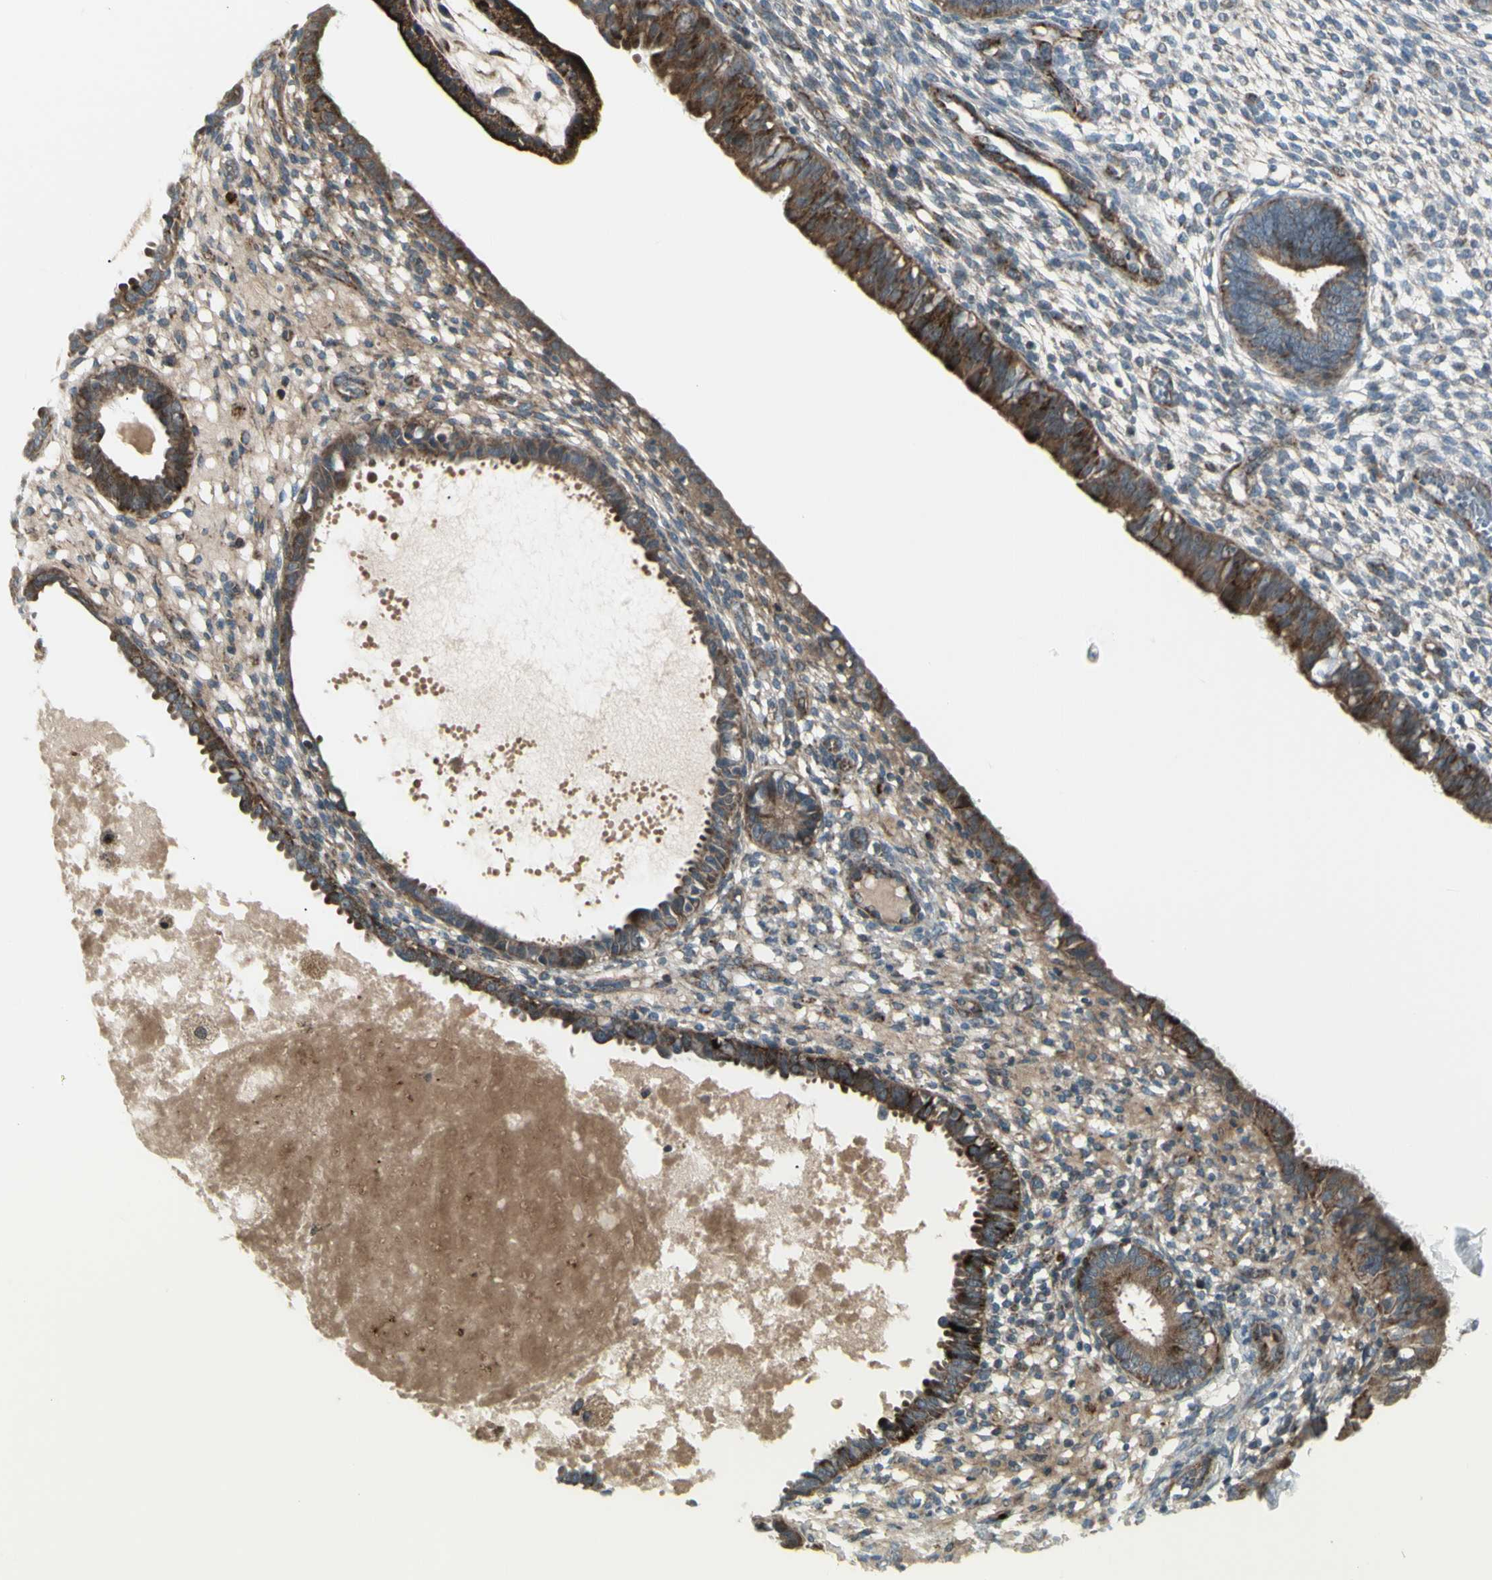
{"staining": {"intensity": "moderate", "quantity": "25%-75%", "location": "cytoplasmic/membranous"}, "tissue": "endometrium", "cell_type": "Cells in endometrial stroma", "image_type": "normal", "snomed": [{"axis": "morphology", "description": "Normal tissue, NOS"}, {"axis": "topography", "description": "Endometrium"}], "caption": "The histopathology image reveals immunohistochemical staining of unremarkable endometrium. There is moderate cytoplasmic/membranous positivity is identified in about 25%-75% of cells in endometrial stroma.", "gene": "OSTM1", "patient": {"sex": "female", "age": 61}}